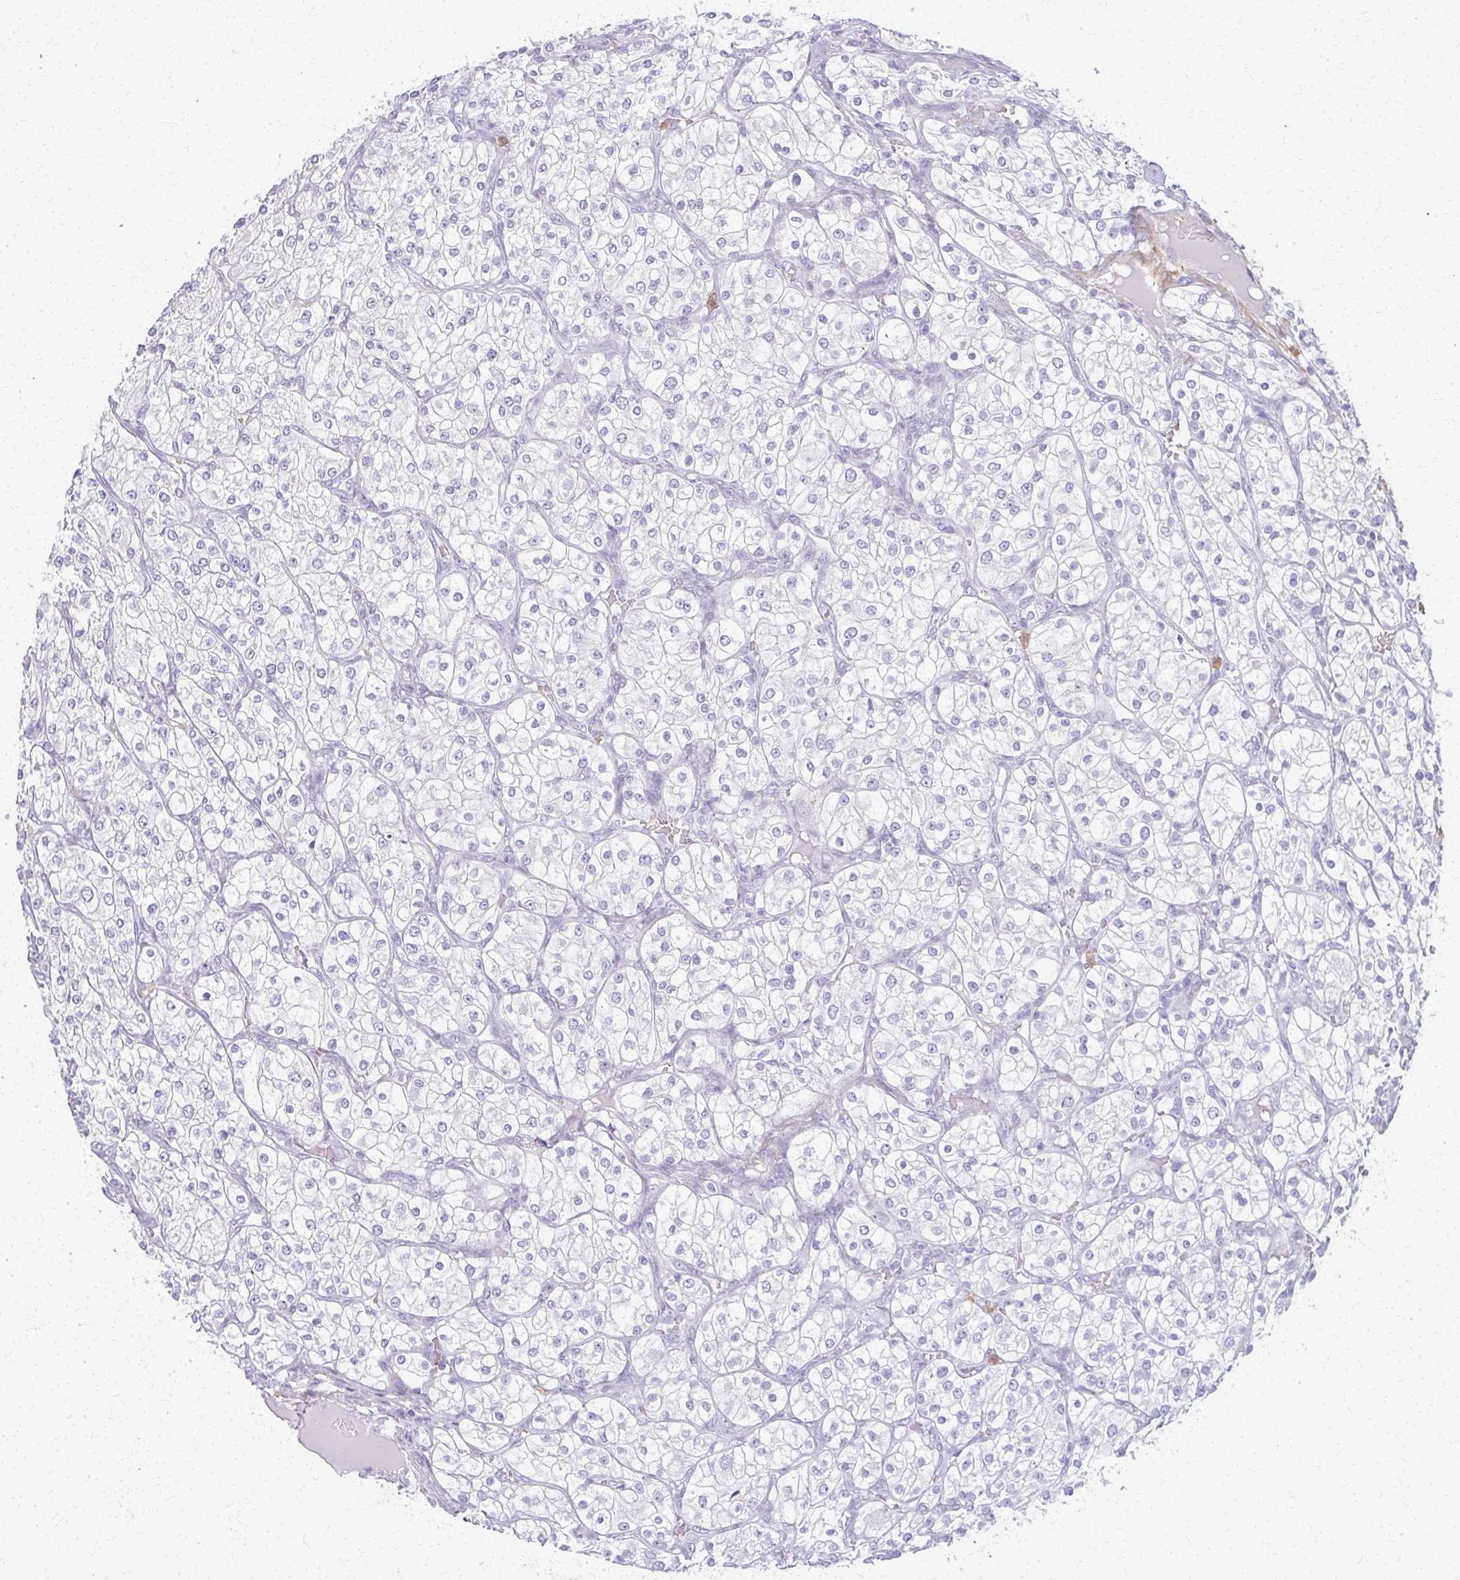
{"staining": {"intensity": "negative", "quantity": "none", "location": "none"}, "tissue": "renal cancer", "cell_type": "Tumor cells", "image_type": "cancer", "snomed": [{"axis": "morphology", "description": "Adenocarcinoma, NOS"}, {"axis": "topography", "description": "Kidney"}], "caption": "DAB immunohistochemical staining of renal cancer (adenocarcinoma) exhibits no significant staining in tumor cells.", "gene": "CA3", "patient": {"sex": "male", "age": 80}}